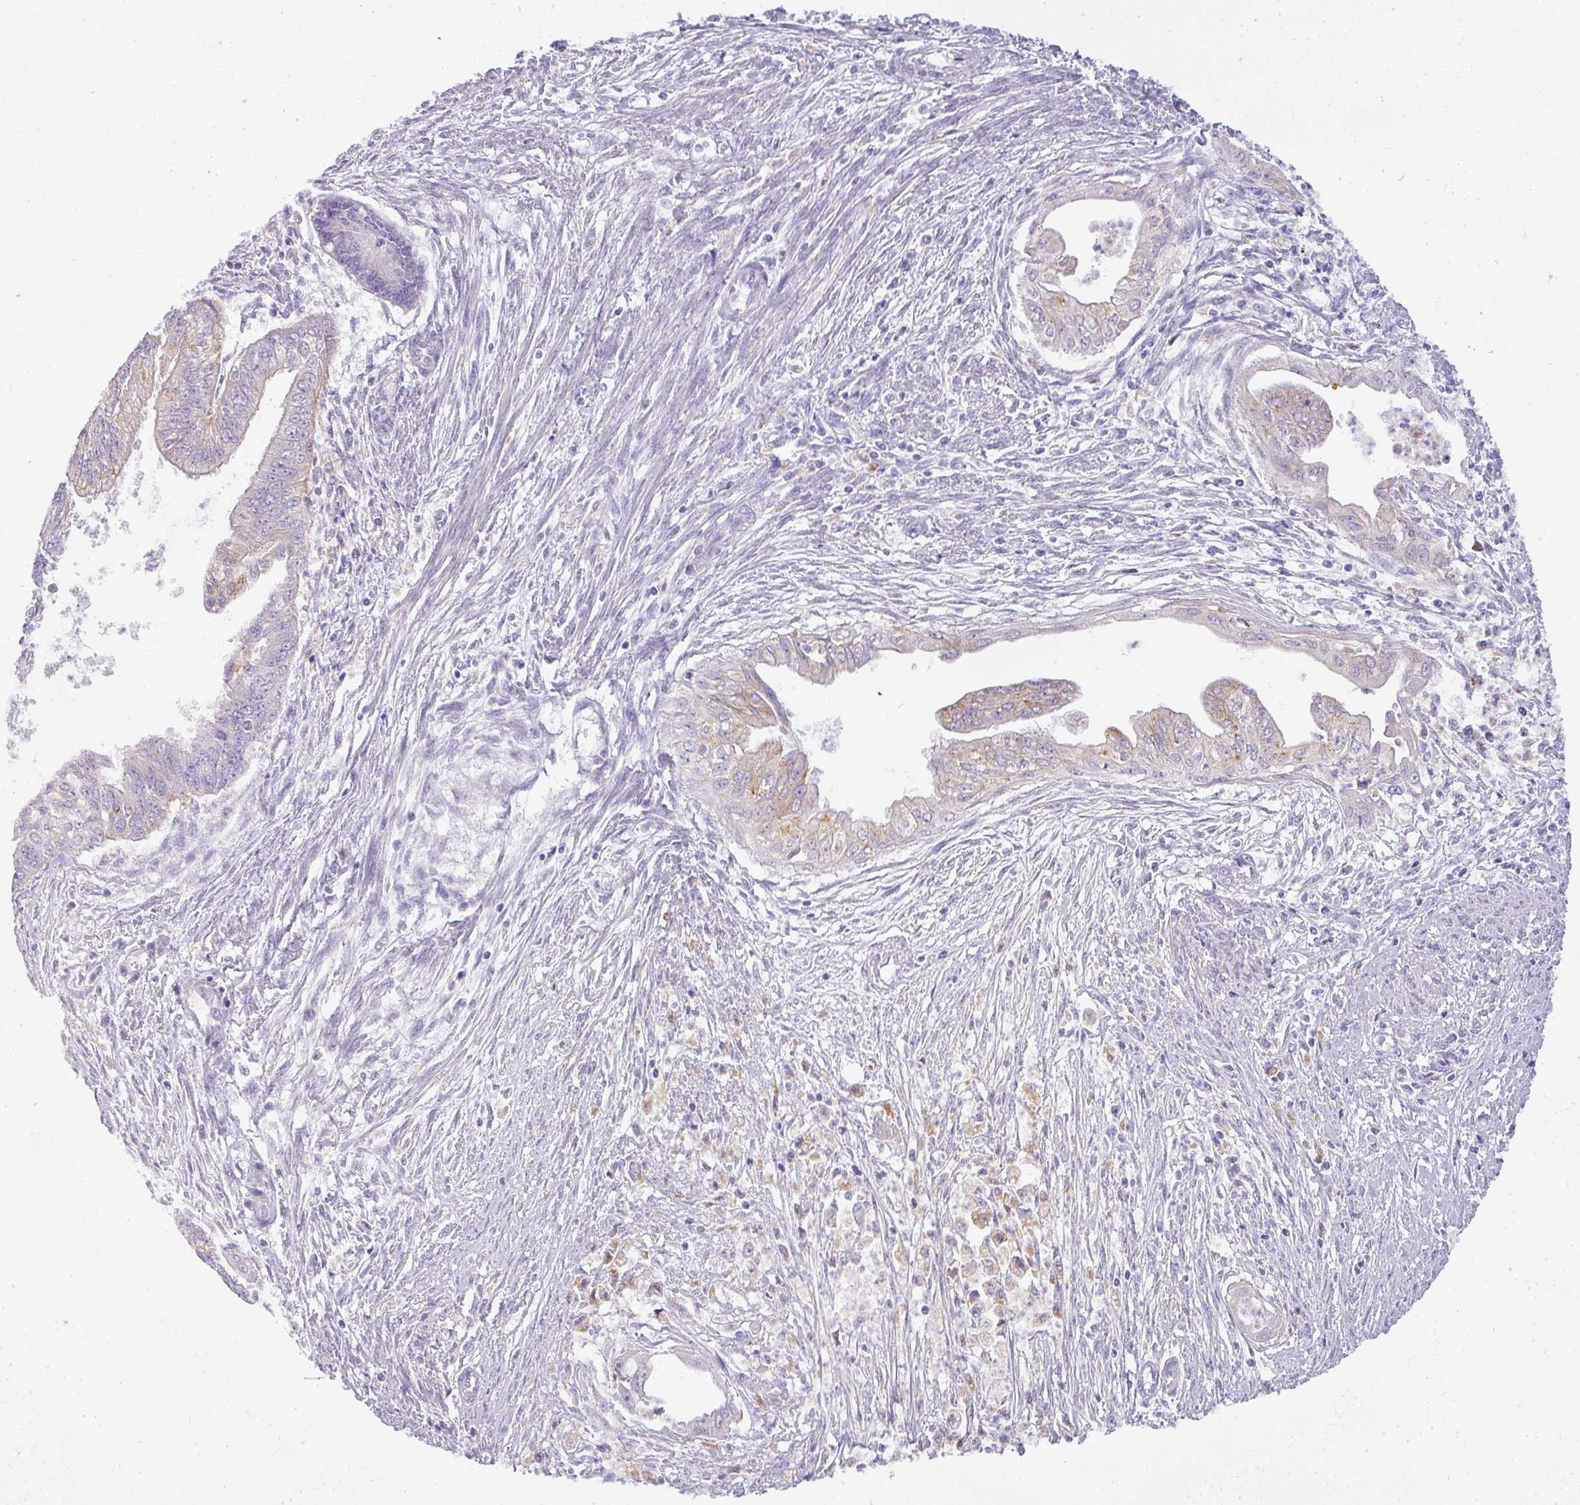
{"staining": {"intensity": "weak", "quantity": "<25%", "location": "cytoplasmic/membranous"}, "tissue": "endometrial cancer", "cell_type": "Tumor cells", "image_type": "cancer", "snomed": [{"axis": "morphology", "description": "Adenocarcinoma, NOS"}, {"axis": "topography", "description": "Endometrium"}], "caption": "The immunohistochemistry (IHC) micrograph has no significant staining in tumor cells of endometrial cancer (adenocarcinoma) tissue. (DAB IHC with hematoxylin counter stain).", "gene": "ATP6V1D", "patient": {"sex": "female", "age": 73}}